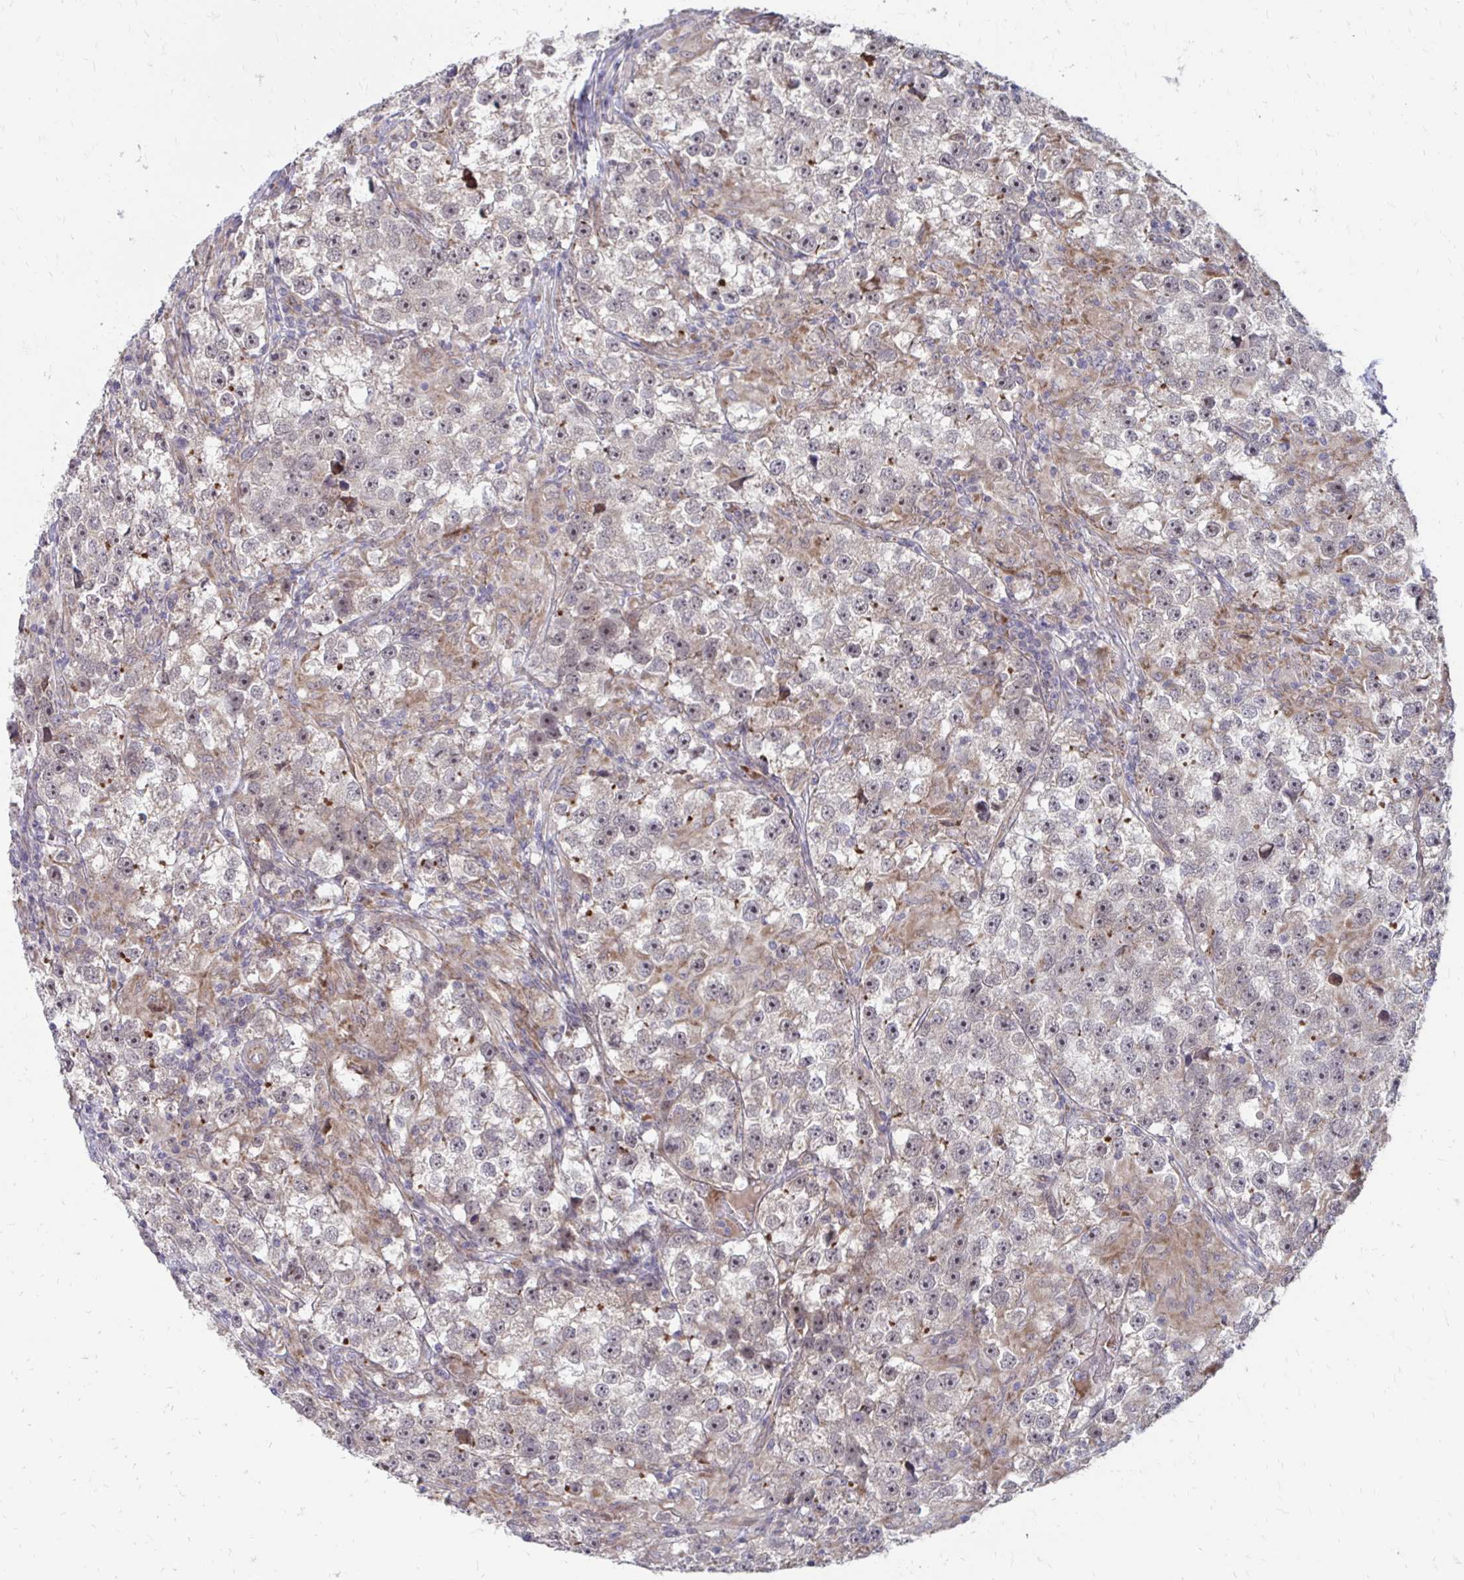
{"staining": {"intensity": "weak", "quantity": ">75%", "location": "cytoplasmic/membranous,nuclear"}, "tissue": "testis cancer", "cell_type": "Tumor cells", "image_type": "cancer", "snomed": [{"axis": "morphology", "description": "Seminoma, NOS"}, {"axis": "topography", "description": "Testis"}], "caption": "About >75% of tumor cells in human testis cancer demonstrate weak cytoplasmic/membranous and nuclear protein expression as visualized by brown immunohistochemical staining.", "gene": "ITPR2", "patient": {"sex": "male", "age": 46}}